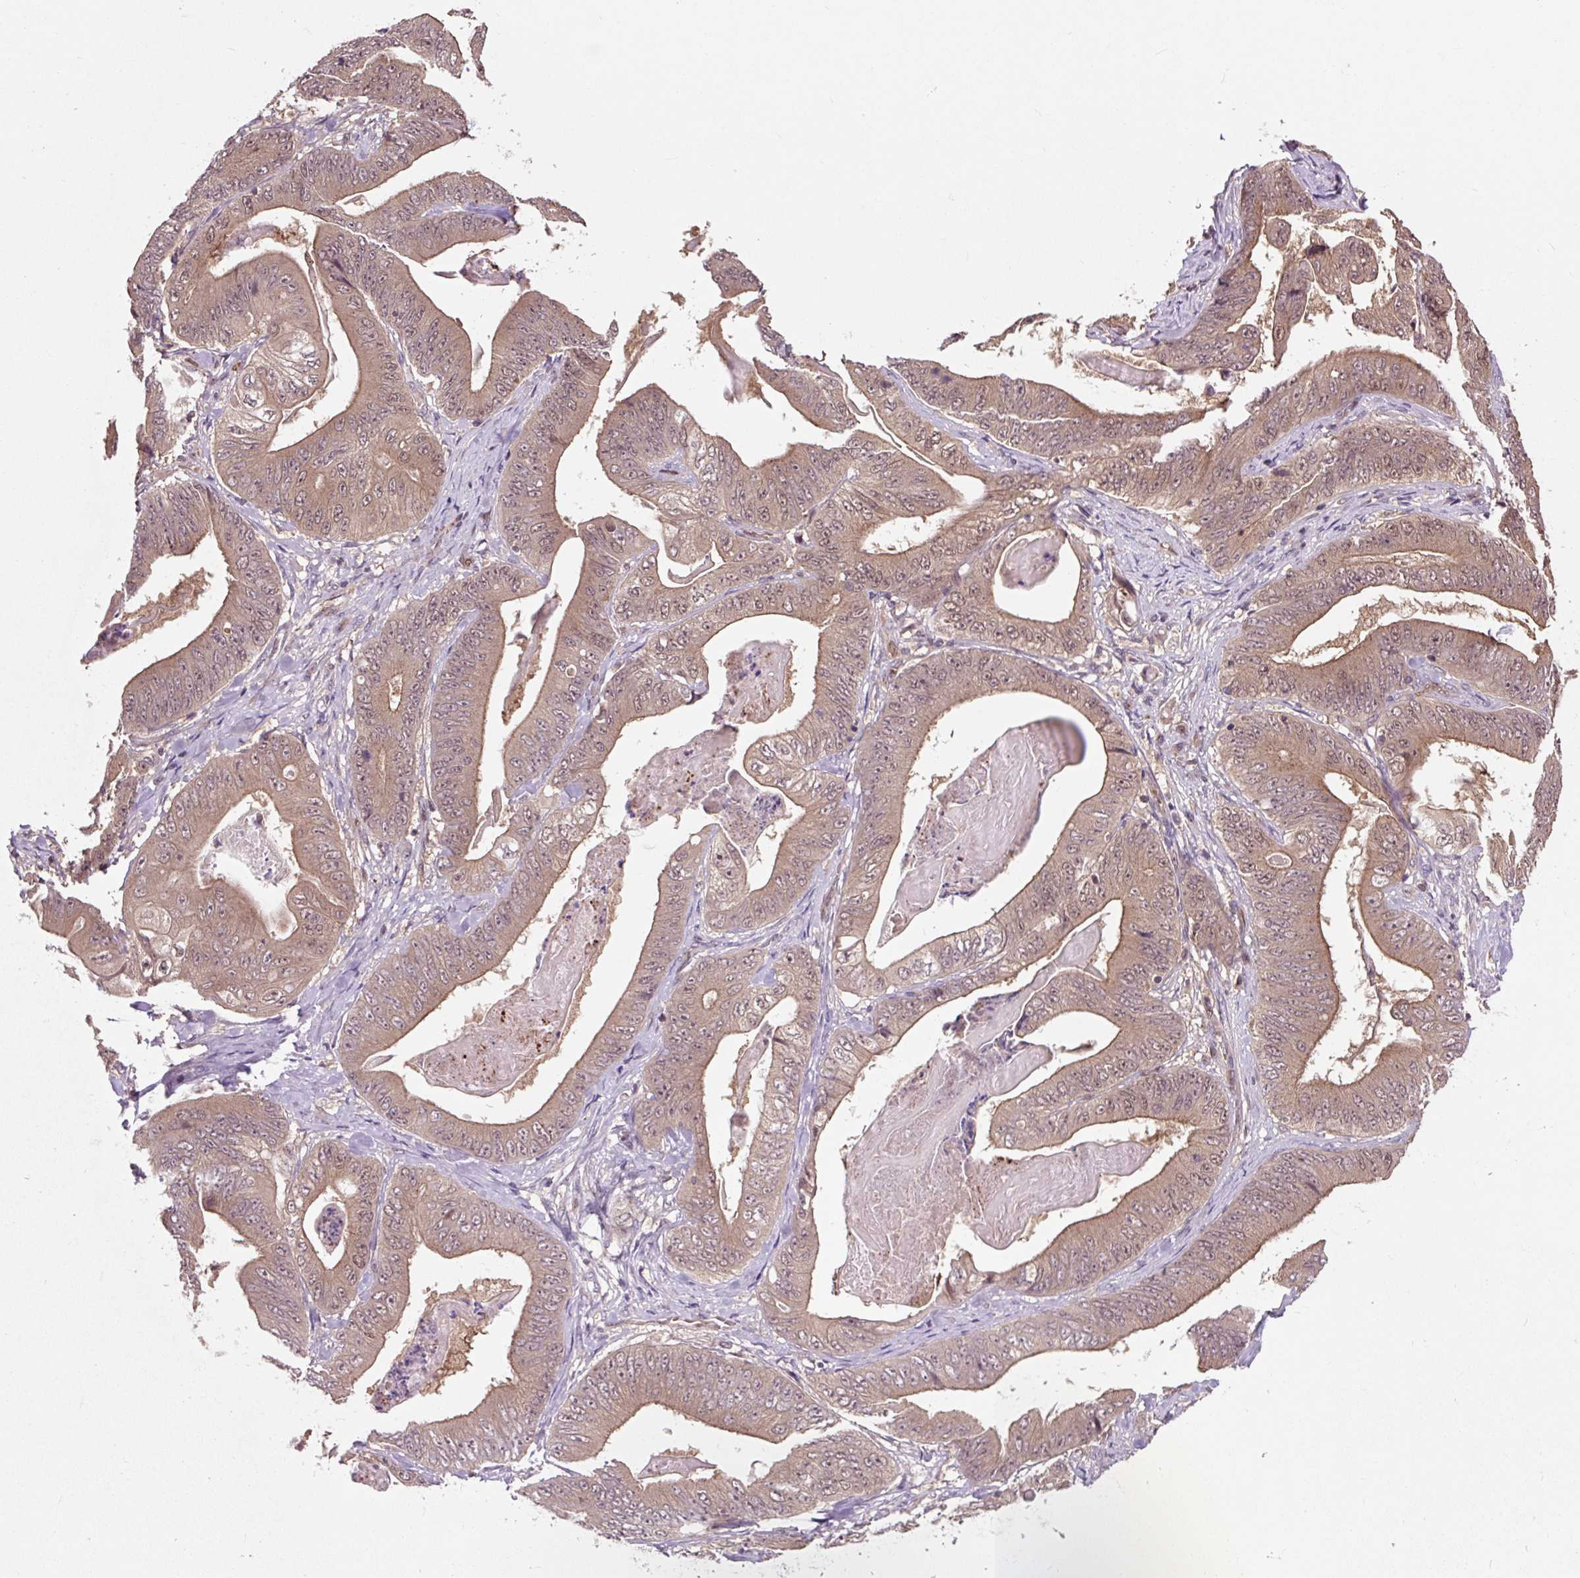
{"staining": {"intensity": "moderate", "quantity": ">75%", "location": "cytoplasmic/membranous"}, "tissue": "stomach cancer", "cell_type": "Tumor cells", "image_type": "cancer", "snomed": [{"axis": "morphology", "description": "Adenocarcinoma, NOS"}, {"axis": "topography", "description": "Stomach"}], "caption": "Brown immunohistochemical staining in adenocarcinoma (stomach) exhibits moderate cytoplasmic/membranous staining in about >75% of tumor cells.", "gene": "MMS19", "patient": {"sex": "female", "age": 73}}